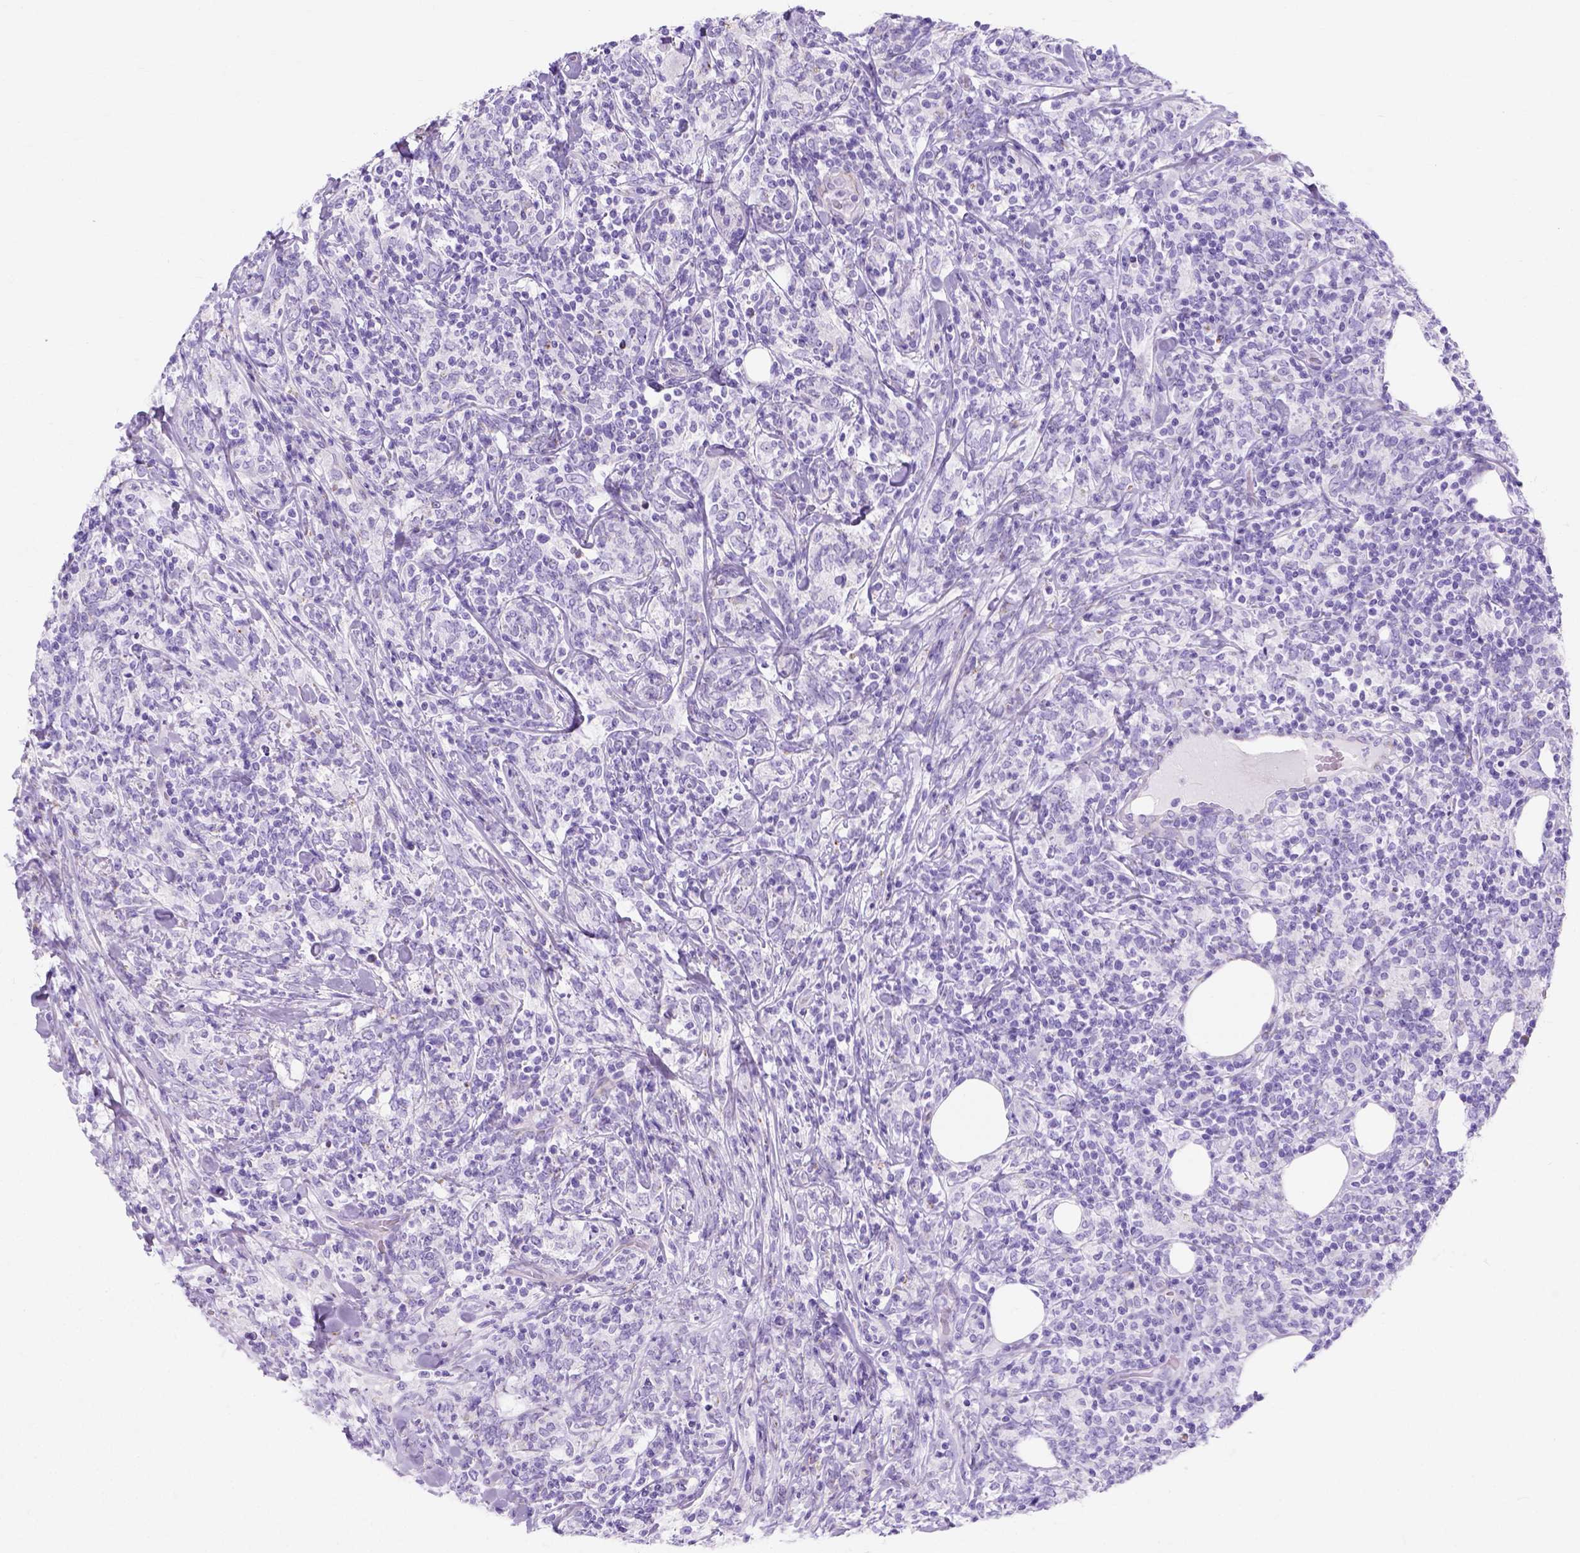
{"staining": {"intensity": "negative", "quantity": "none", "location": "none"}, "tissue": "lymphoma", "cell_type": "Tumor cells", "image_type": "cancer", "snomed": [{"axis": "morphology", "description": "Malignant lymphoma, non-Hodgkin's type, High grade"}, {"axis": "topography", "description": "Lymph node"}], "caption": "DAB immunohistochemical staining of high-grade malignant lymphoma, non-Hodgkin's type reveals no significant staining in tumor cells. (DAB immunohistochemistry (IHC) visualized using brightfield microscopy, high magnification).", "gene": "MYH15", "patient": {"sex": "female", "age": 84}}